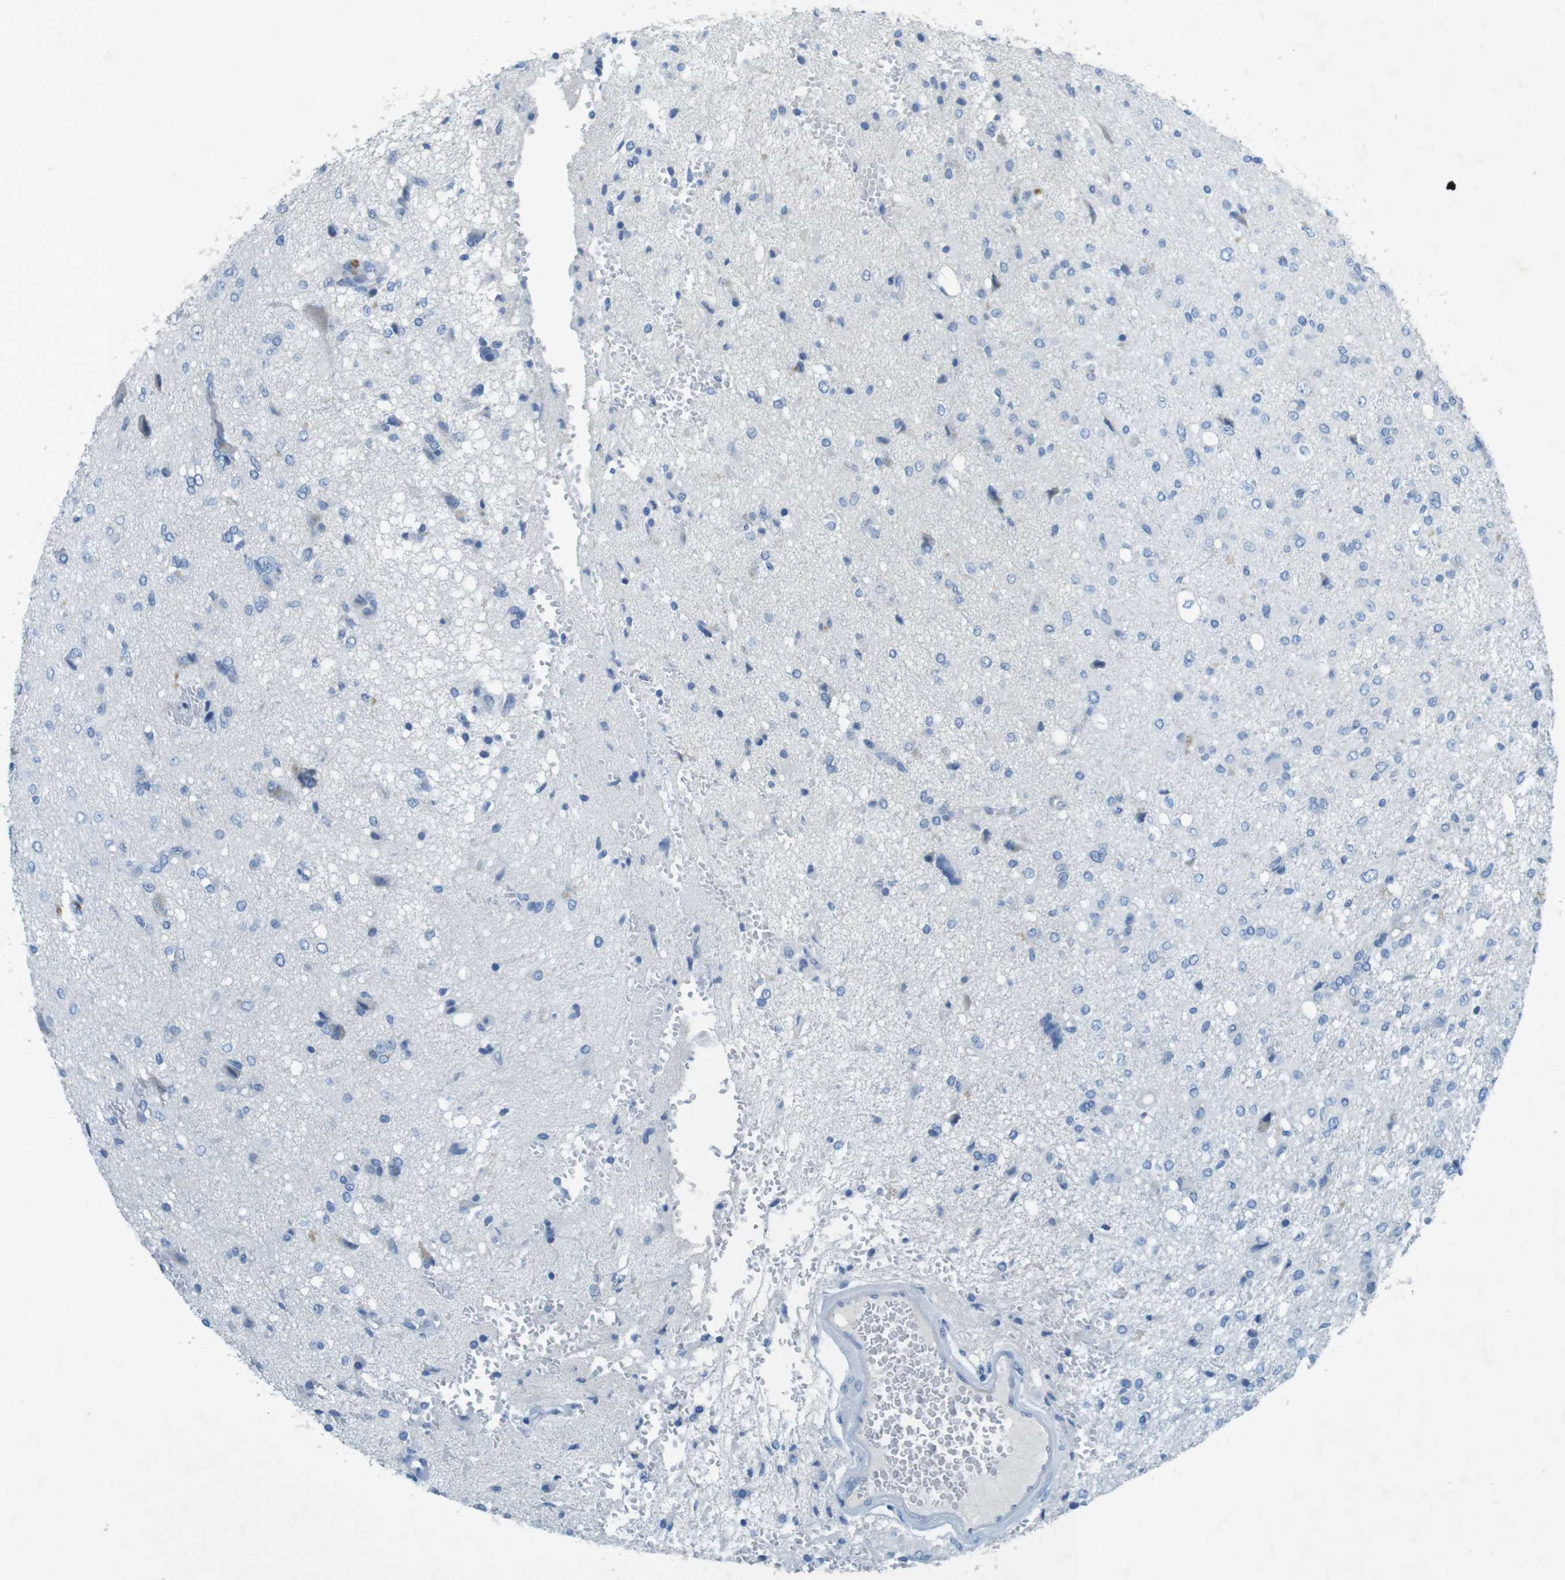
{"staining": {"intensity": "negative", "quantity": "none", "location": "none"}, "tissue": "glioma", "cell_type": "Tumor cells", "image_type": "cancer", "snomed": [{"axis": "morphology", "description": "Glioma, malignant, High grade"}, {"axis": "topography", "description": "Brain"}], "caption": "A high-resolution image shows immunohistochemistry (IHC) staining of glioma, which demonstrates no significant positivity in tumor cells.", "gene": "CD320", "patient": {"sex": "female", "age": 59}}